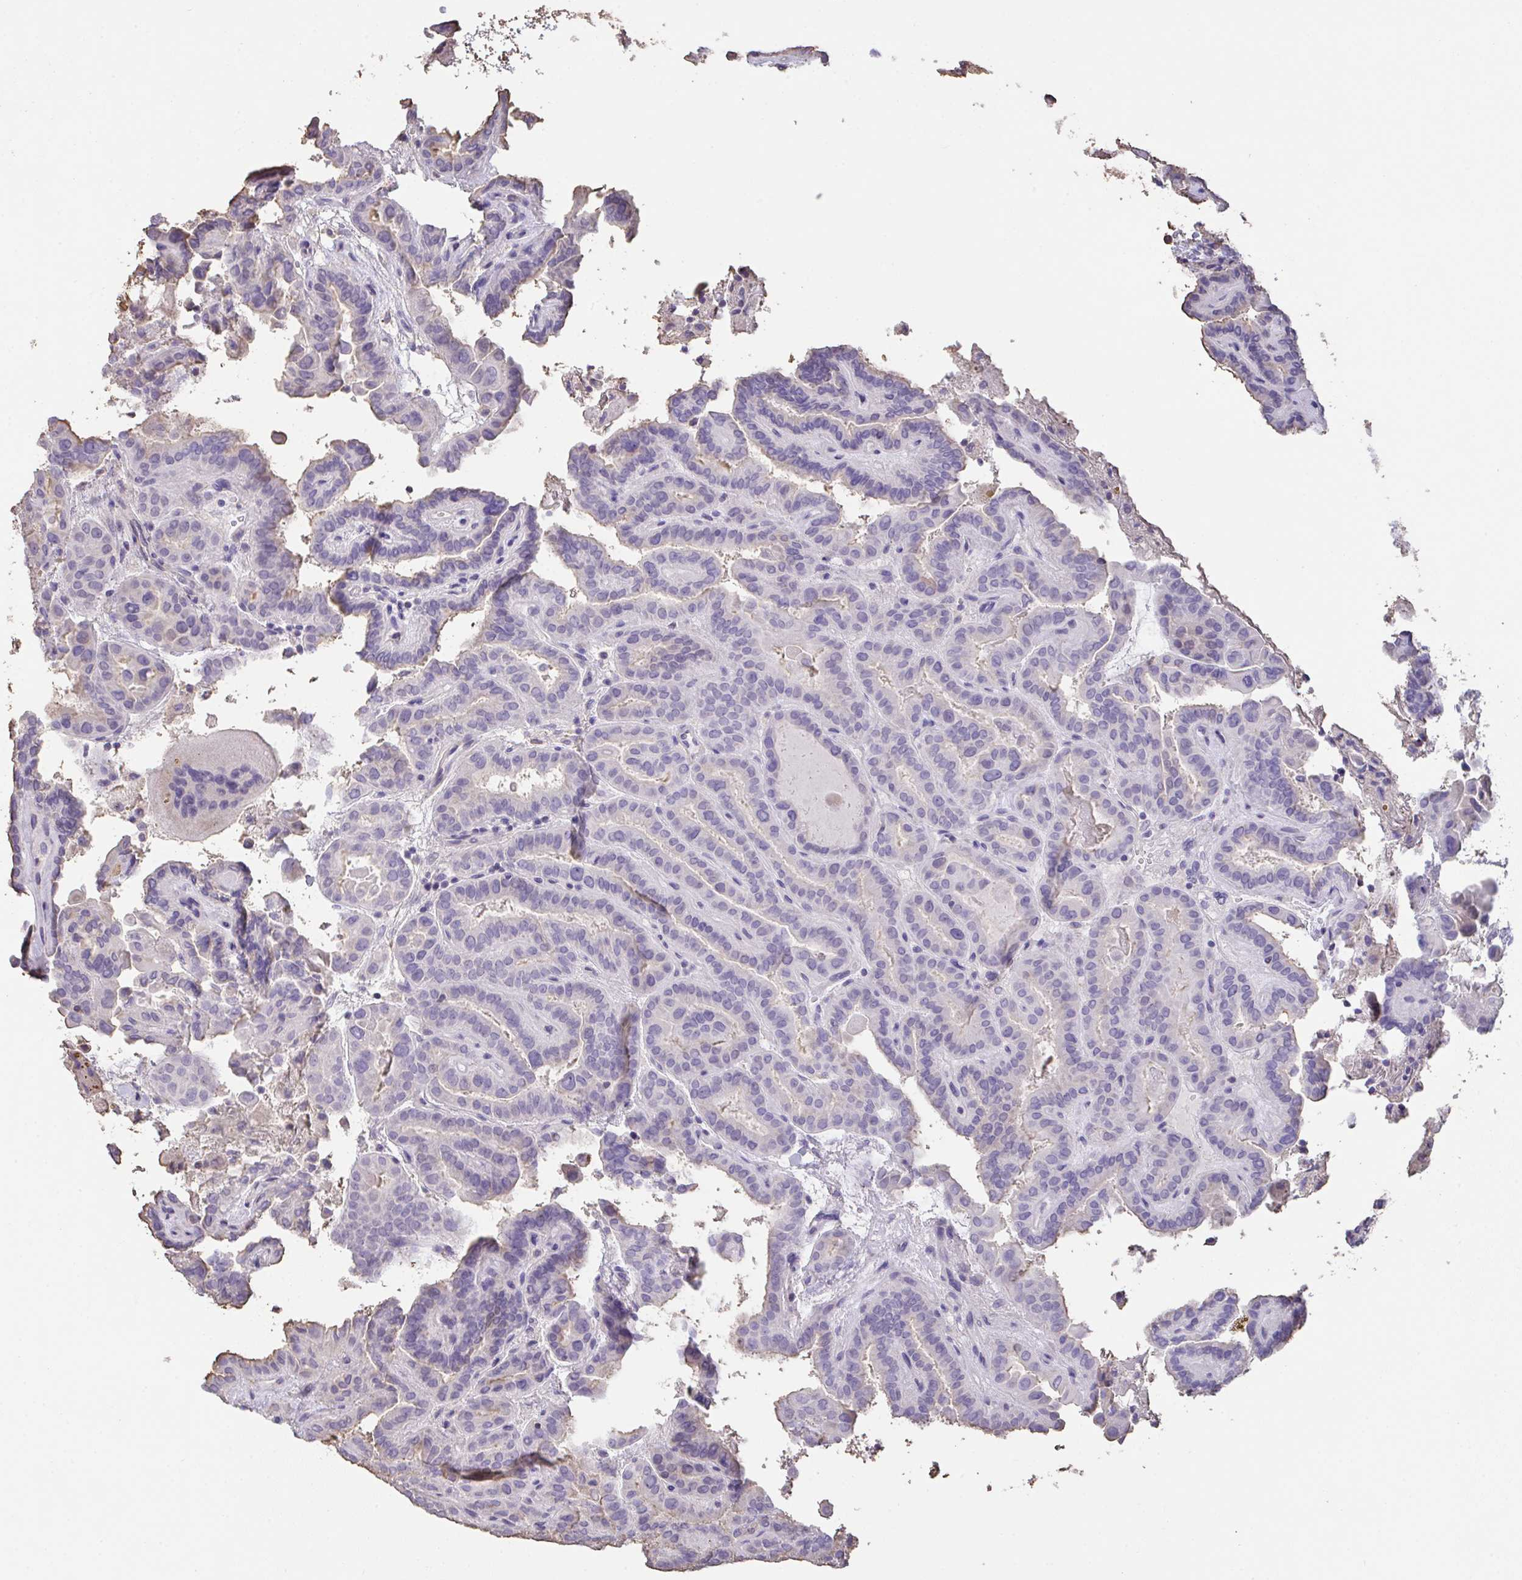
{"staining": {"intensity": "negative", "quantity": "none", "location": "none"}, "tissue": "thyroid cancer", "cell_type": "Tumor cells", "image_type": "cancer", "snomed": [{"axis": "morphology", "description": "Papillary adenocarcinoma, NOS"}, {"axis": "topography", "description": "Thyroid gland"}], "caption": "This is an immunohistochemistry (IHC) image of human thyroid papillary adenocarcinoma. There is no staining in tumor cells.", "gene": "IL23R", "patient": {"sex": "female", "age": 46}}